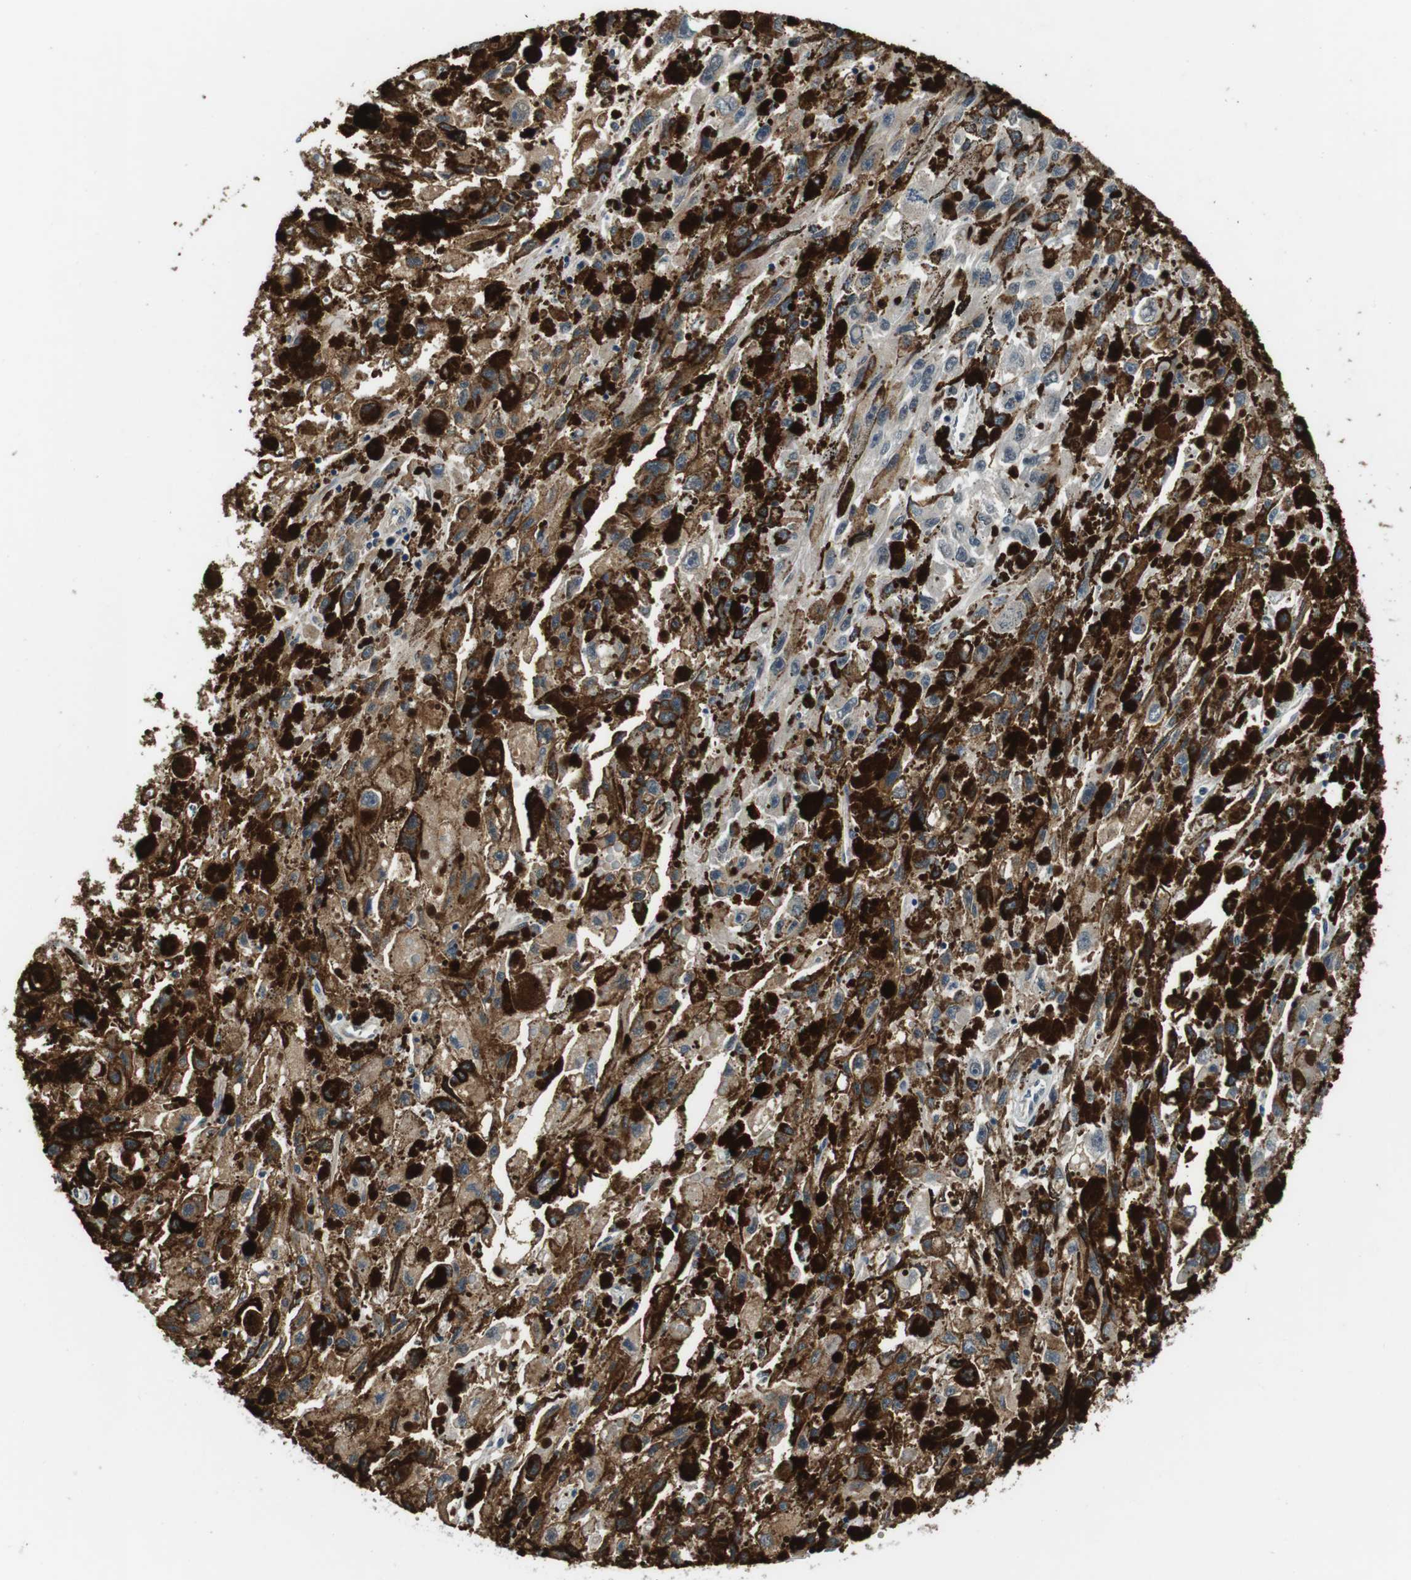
{"staining": {"intensity": "weak", "quantity": "25%-75%", "location": "cytoplasmic/membranous"}, "tissue": "melanoma", "cell_type": "Tumor cells", "image_type": "cancer", "snomed": [{"axis": "morphology", "description": "Malignant melanoma, NOS"}, {"axis": "topography", "description": "Skin"}], "caption": "Immunohistochemistry (IHC) (DAB (3,3'-diaminobenzidine)) staining of melanoma displays weak cytoplasmic/membranous protein staining in about 25%-75% of tumor cells.", "gene": "CD163L1", "patient": {"sex": "female", "age": 104}}